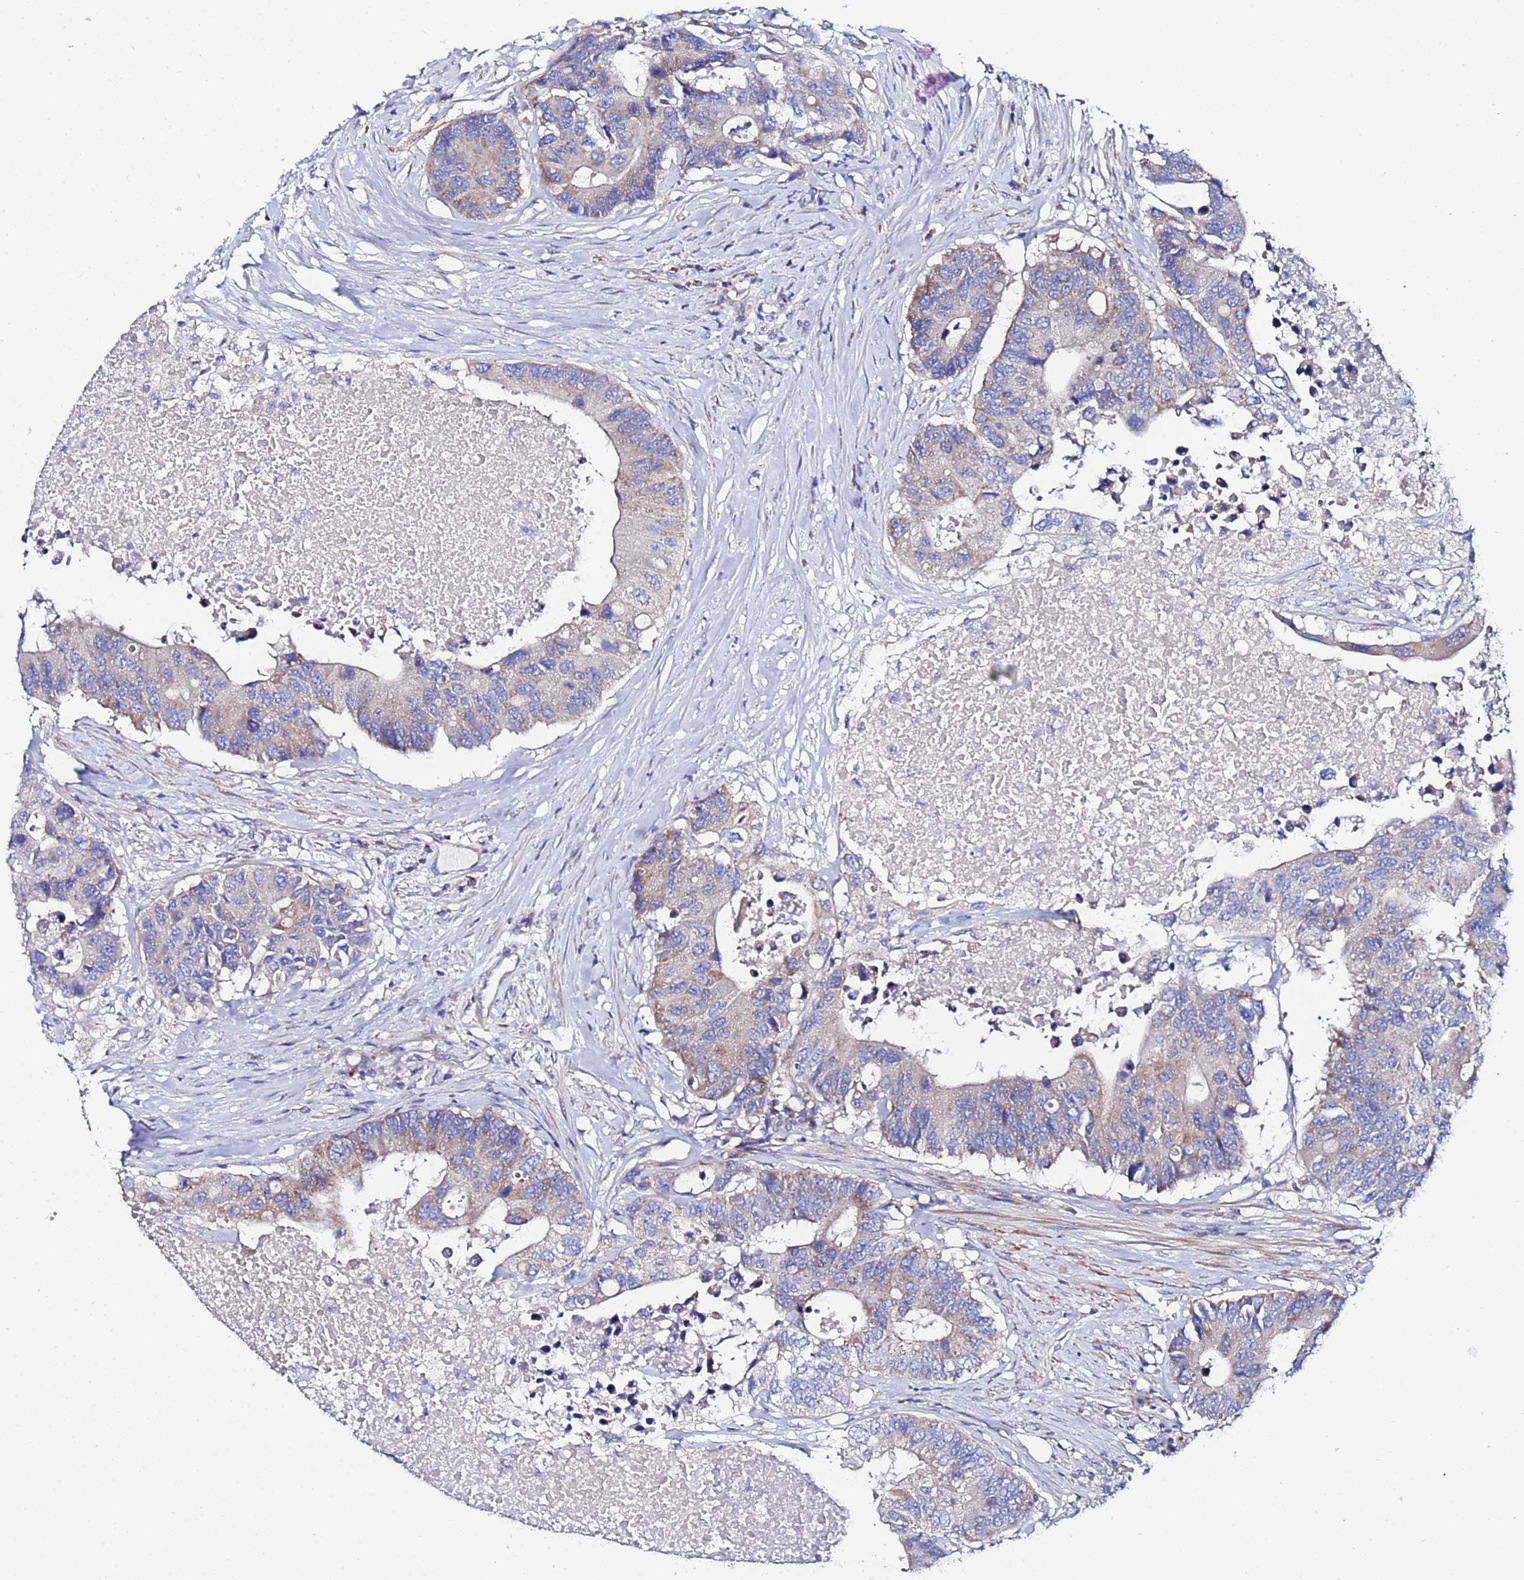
{"staining": {"intensity": "weak", "quantity": "<25%", "location": "cytoplasmic/membranous"}, "tissue": "colorectal cancer", "cell_type": "Tumor cells", "image_type": "cancer", "snomed": [{"axis": "morphology", "description": "Adenocarcinoma, NOS"}, {"axis": "topography", "description": "Colon"}], "caption": "This histopathology image is of adenocarcinoma (colorectal) stained with immunohistochemistry (IHC) to label a protein in brown with the nuclei are counter-stained blue. There is no positivity in tumor cells.", "gene": "FAHD2A", "patient": {"sex": "male", "age": 71}}